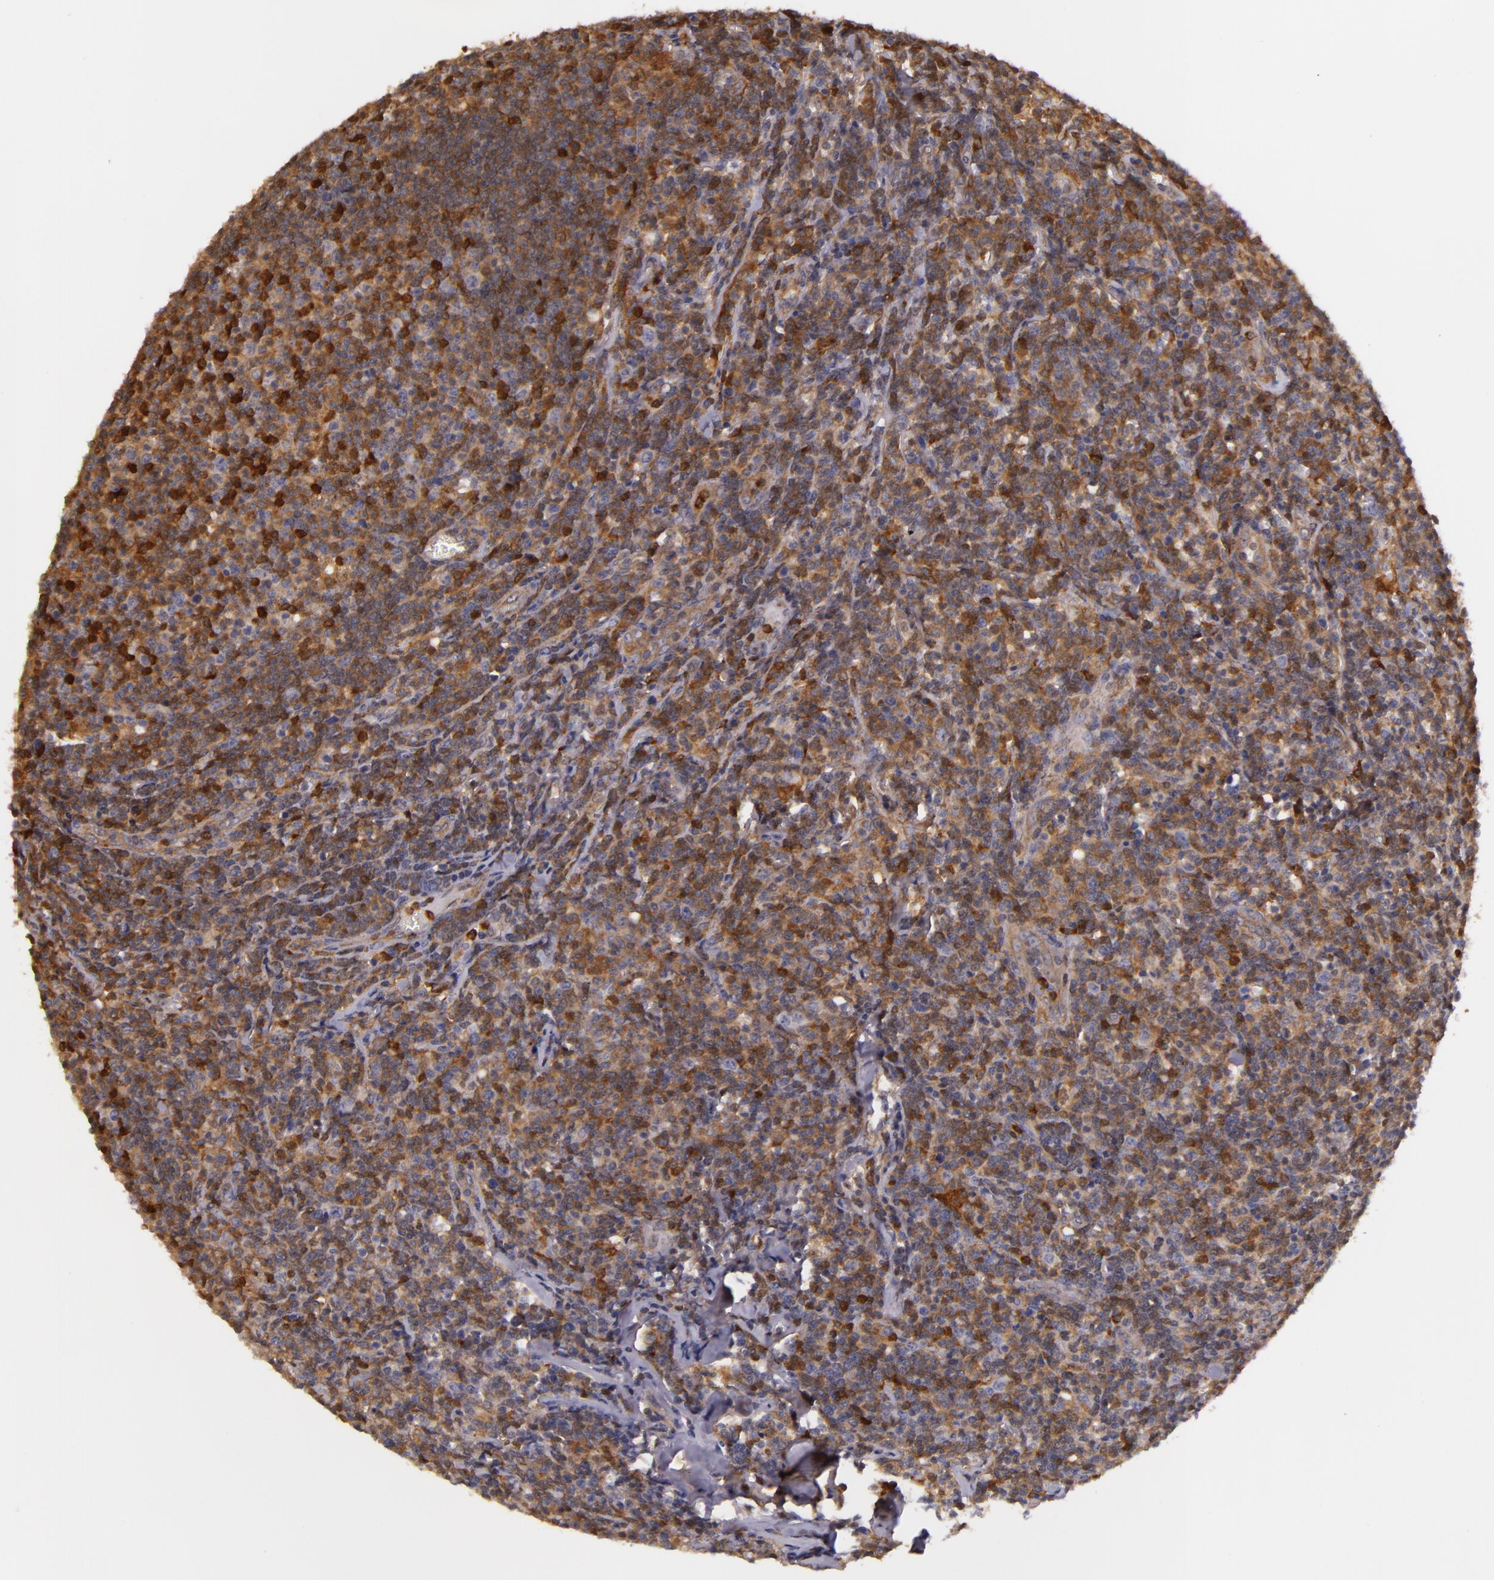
{"staining": {"intensity": "moderate", "quantity": ">75%", "location": "cytoplasmic/membranous"}, "tissue": "lymphoma", "cell_type": "Tumor cells", "image_type": "cancer", "snomed": [{"axis": "morphology", "description": "Malignant lymphoma, non-Hodgkin's type, Low grade"}, {"axis": "topography", "description": "Lymph node"}], "caption": "Malignant lymphoma, non-Hodgkin's type (low-grade) stained with a protein marker displays moderate staining in tumor cells.", "gene": "TOM1", "patient": {"sex": "male", "age": 74}}